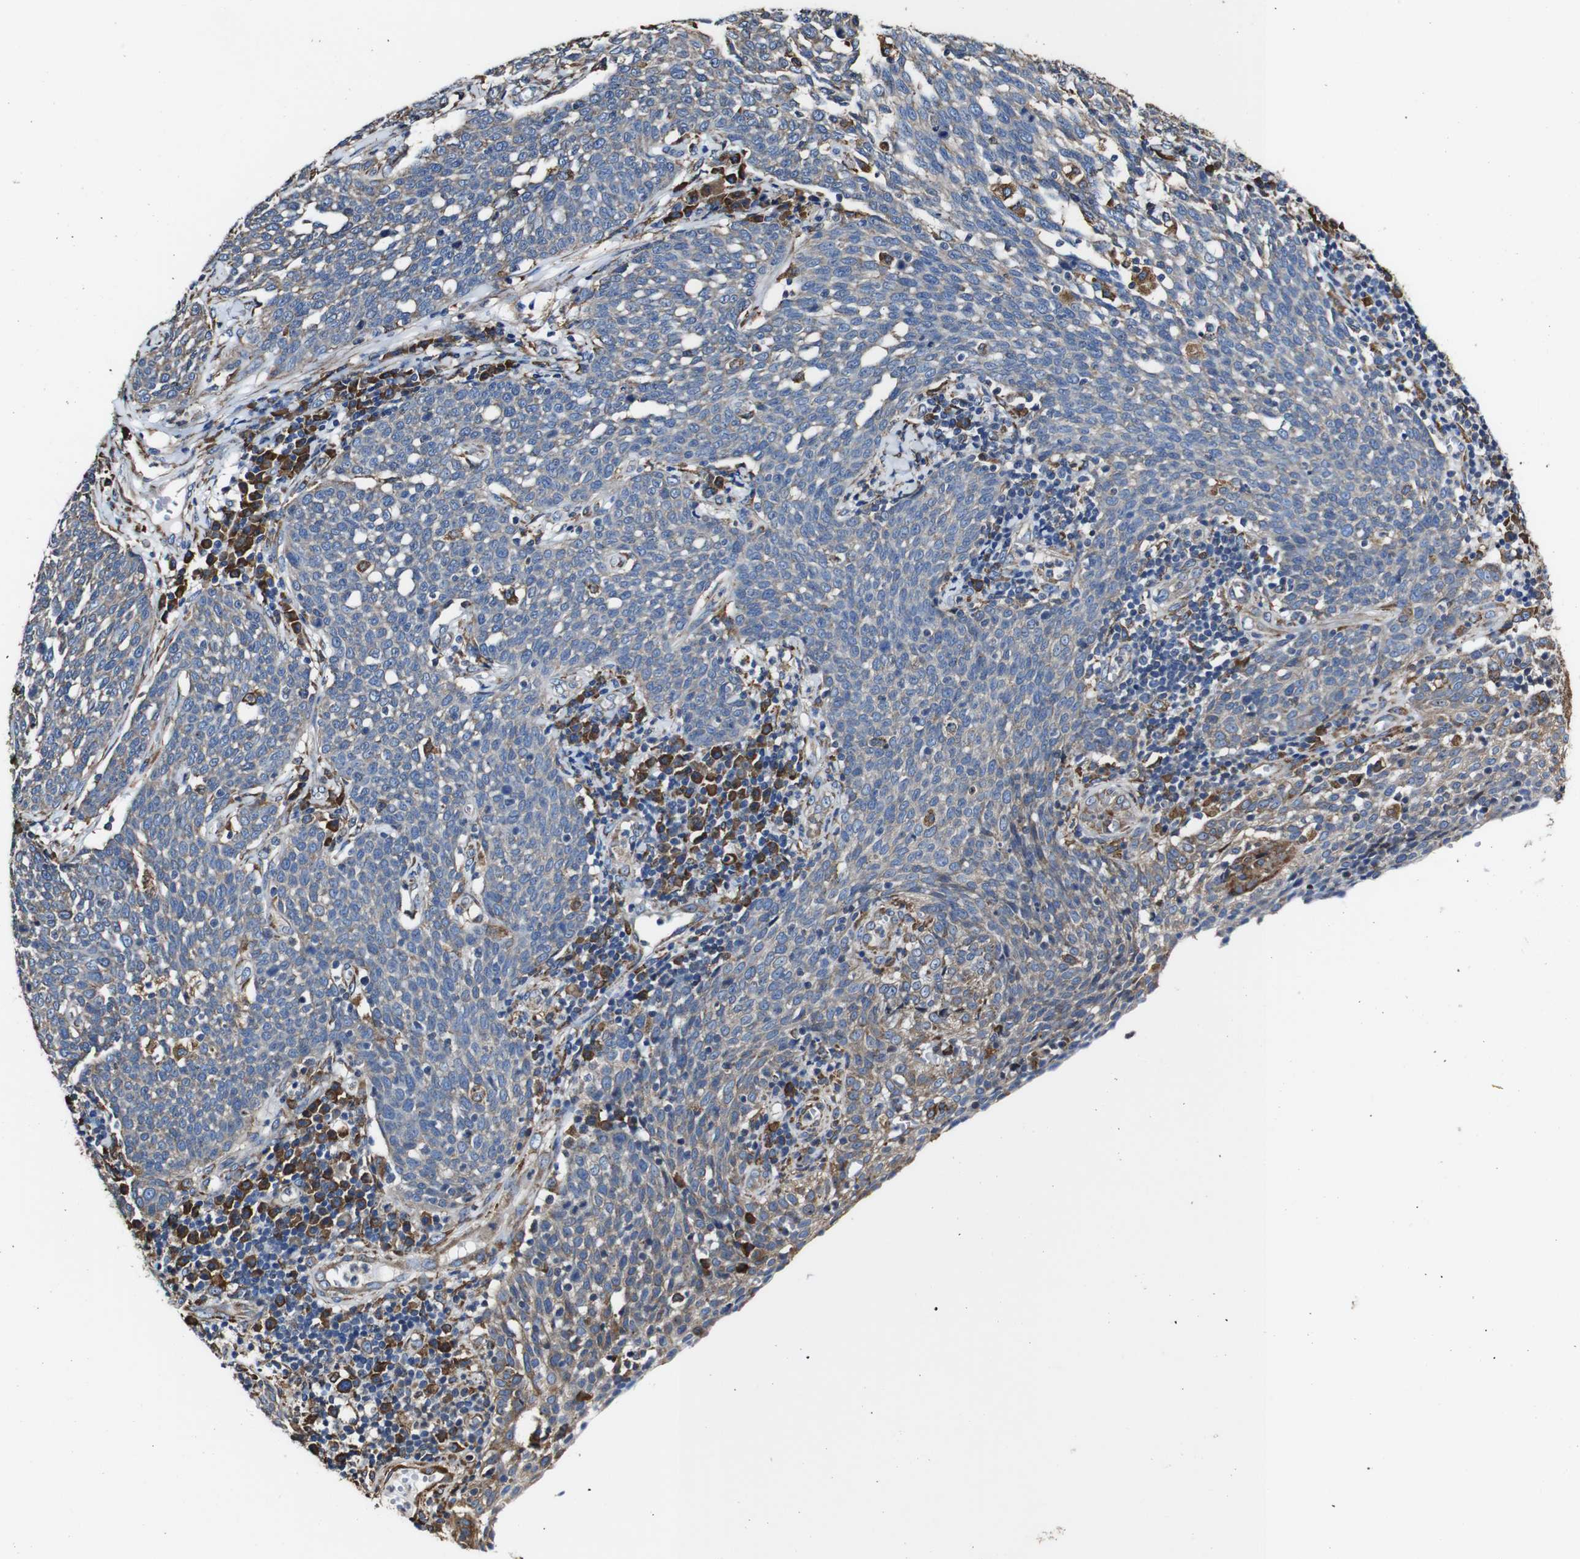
{"staining": {"intensity": "weak", "quantity": "25%-75%", "location": "cytoplasmic/membranous"}, "tissue": "cervical cancer", "cell_type": "Tumor cells", "image_type": "cancer", "snomed": [{"axis": "morphology", "description": "Squamous cell carcinoma, NOS"}, {"axis": "topography", "description": "Cervix"}], "caption": "There is low levels of weak cytoplasmic/membranous staining in tumor cells of squamous cell carcinoma (cervical), as demonstrated by immunohistochemical staining (brown color).", "gene": "PPIB", "patient": {"sex": "female", "age": 34}}